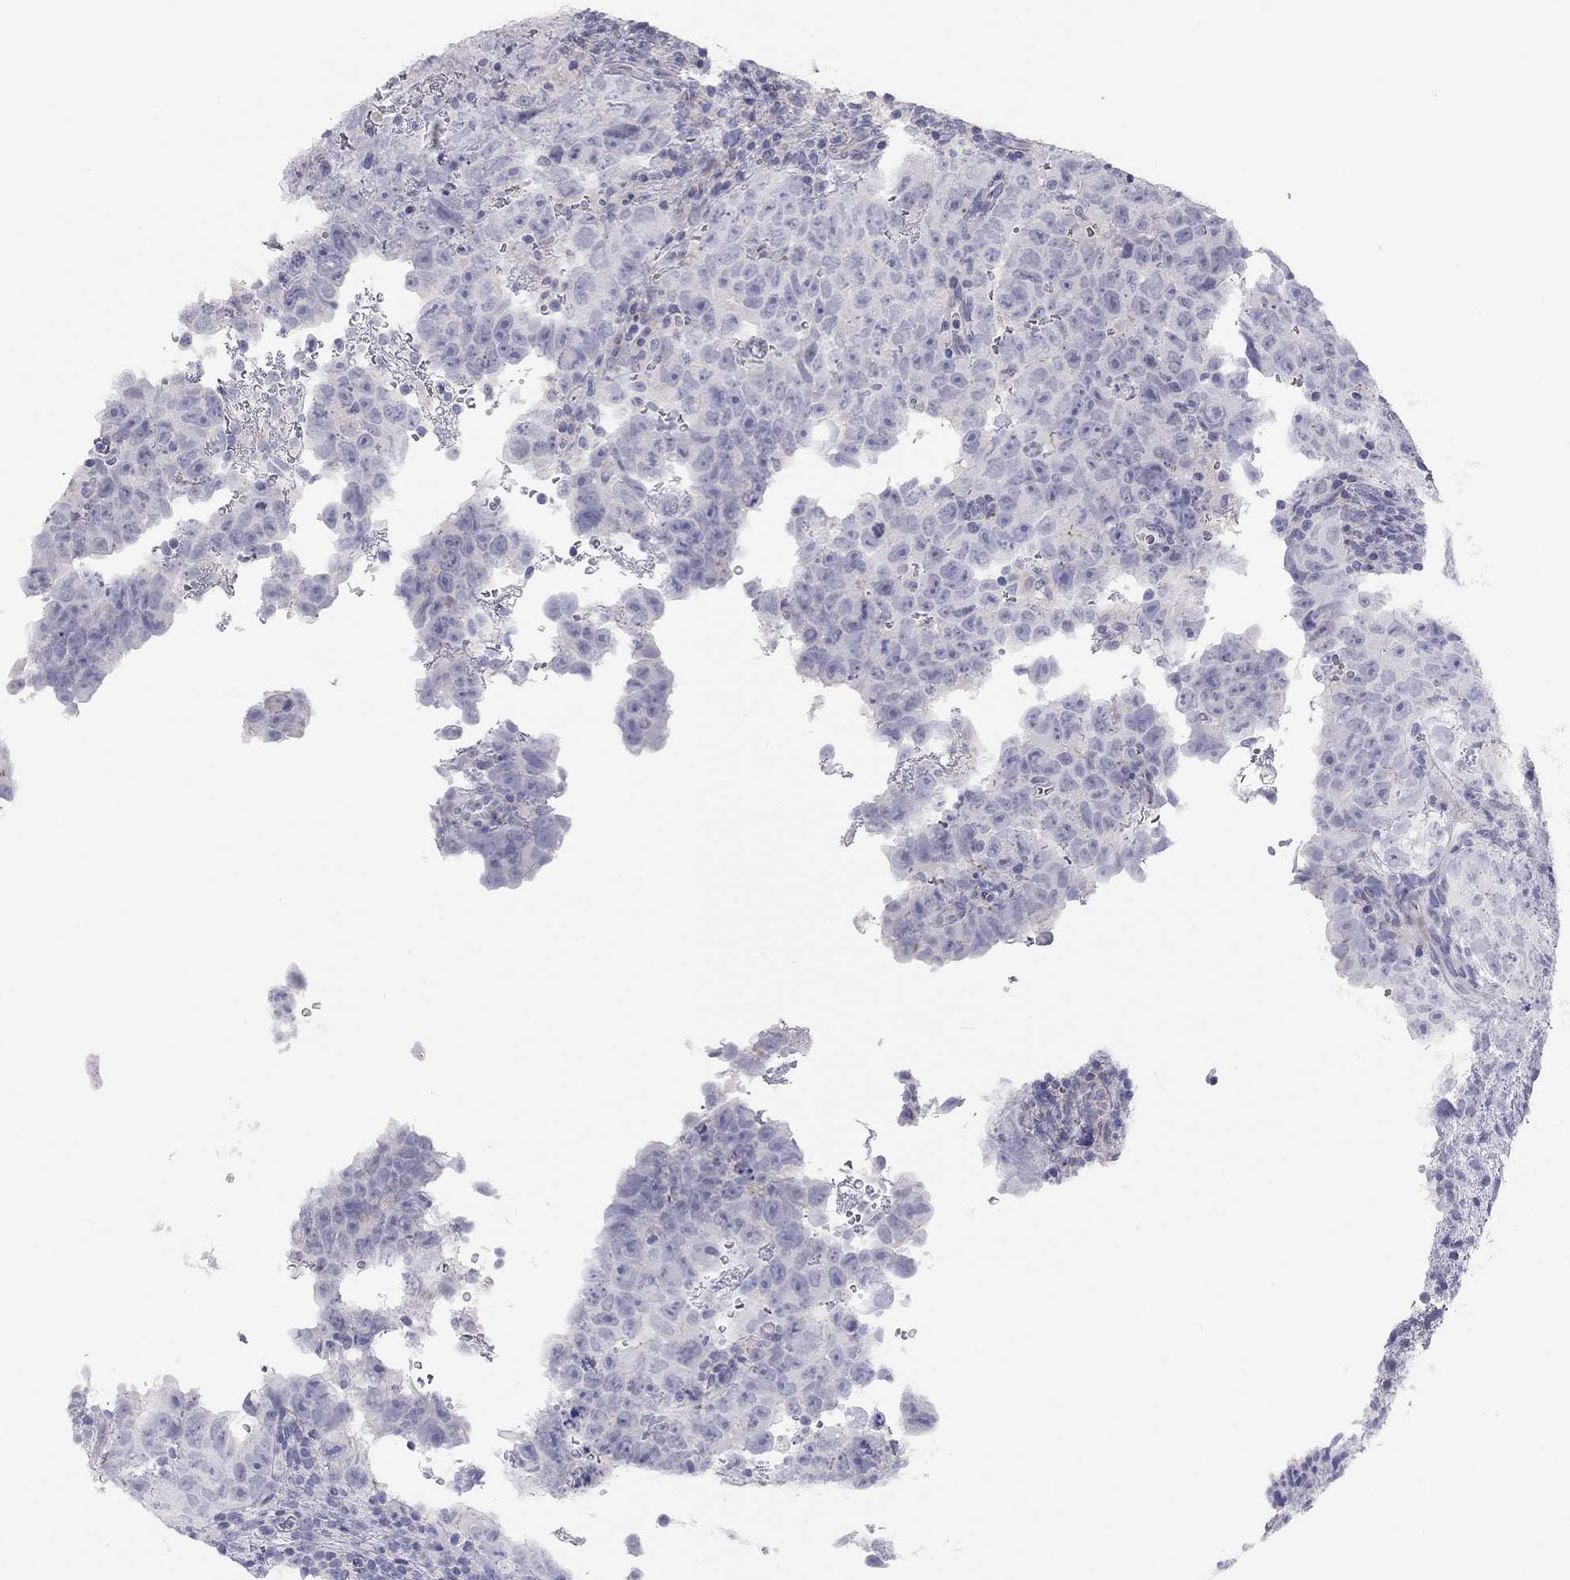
{"staining": {"intensity": "negative", "quantity": "none", "location": "none"}, "tissue": "testis cancer", "cell_type": "Tumor cells", "image_type": "cancer", "snomed": [{"axis": "morphology", "description": "Carcinoma, Embryonal, NOS"}, {"axis": "topography", "description": "Testis"}], "caption": "Micrograph shows no significant protein positivity in tumor cells of testis embryonal carcinoma.", "gene": "ADCYAP1", "patient": {"sex": "male", "age": 24}}